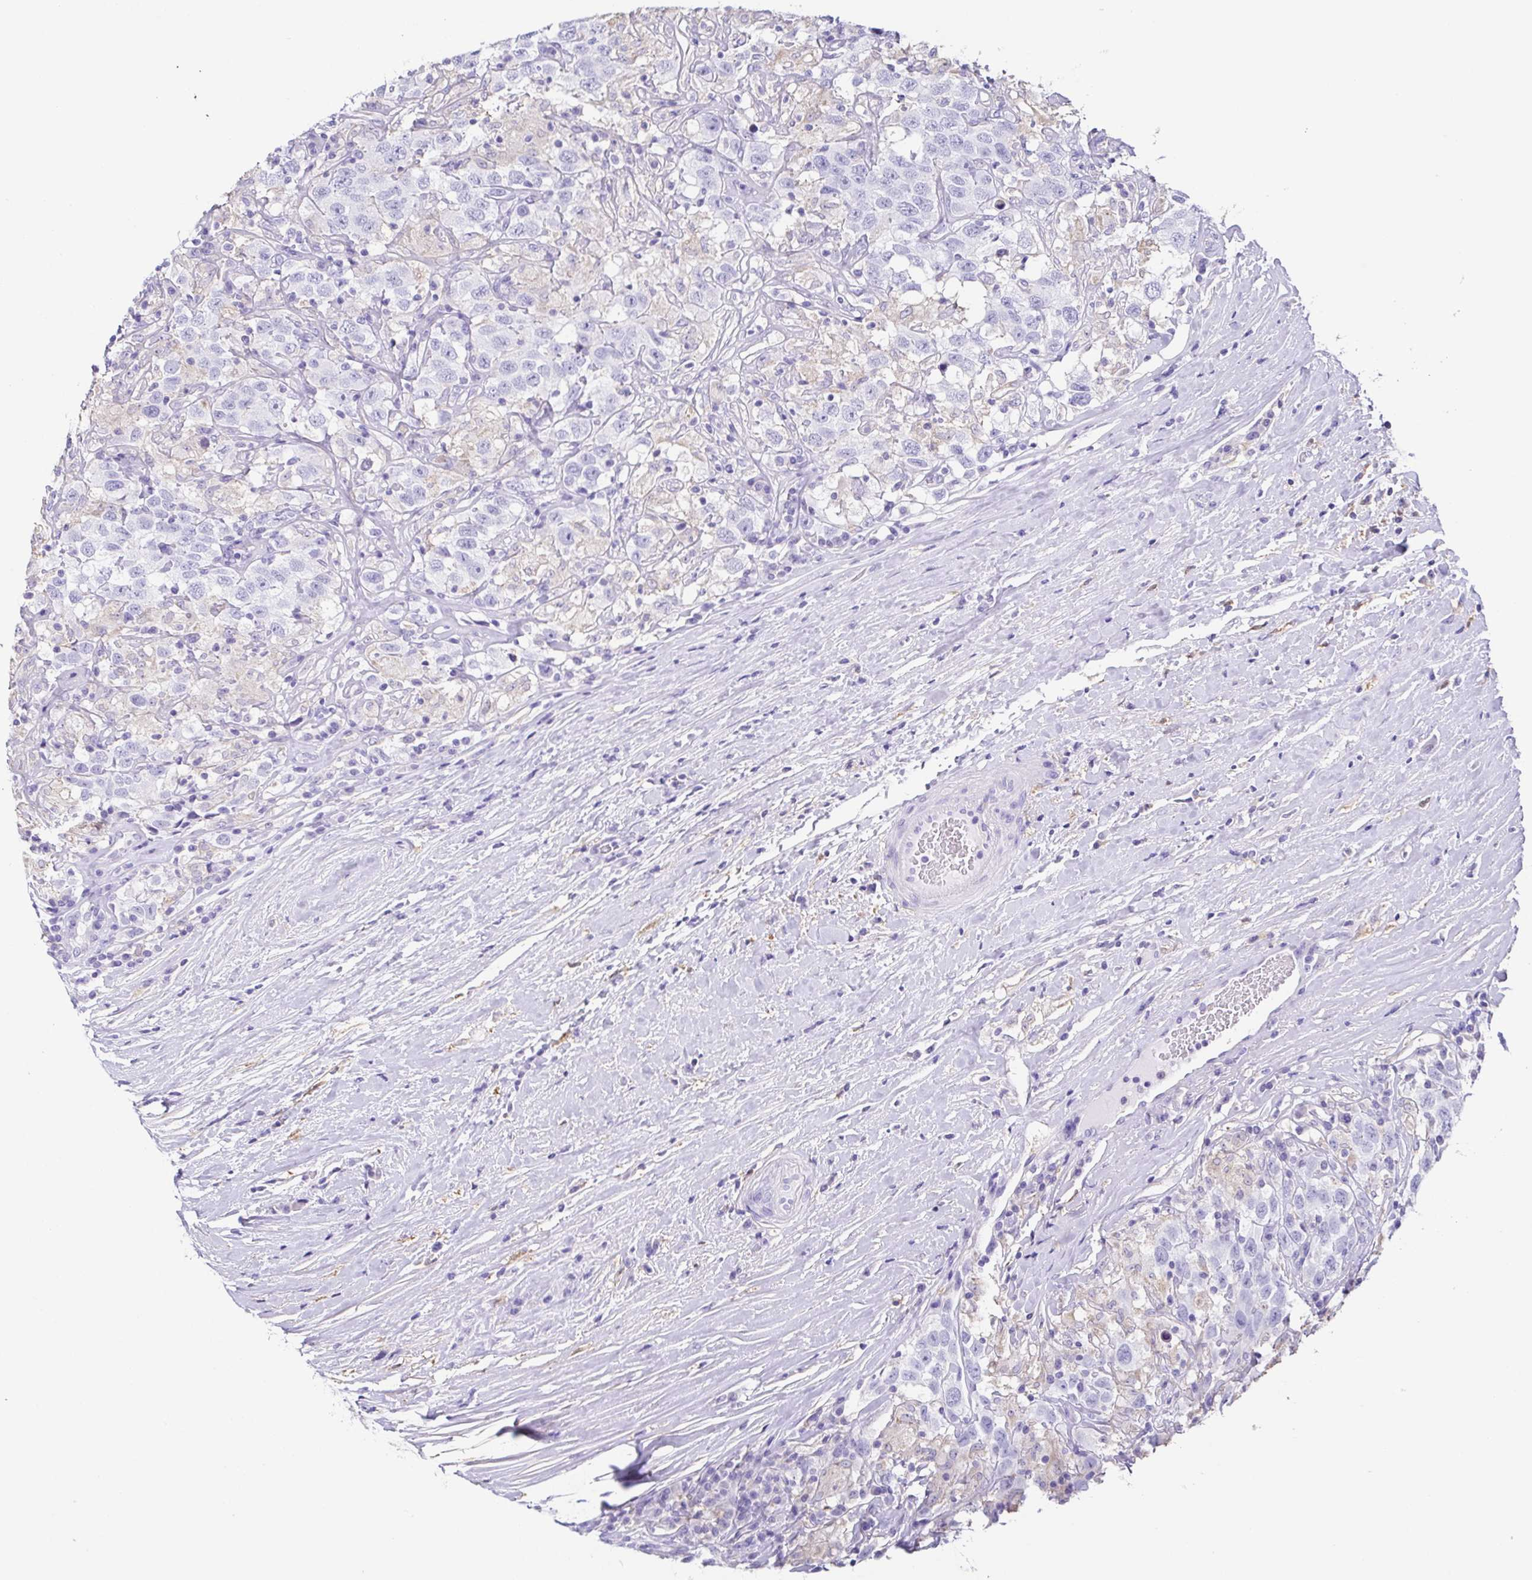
{"staining": {"intensity": "negative", "quantity": "none", "location": "none"}, "tissue": "testis cancer", "cell_type": "Tumor cells", "image_type": "cancer", "snomed": [{"axis": "morphology", "description": "Seminoma, NOS"}, {"axis": "topography", "description": "Testis"}], "caption": "Photomicrograph shows no significant protein positivity in tumor cells of testis seminoma.", "gene": "ANXA10", "patient": {"sex": "male", "age": 41}}